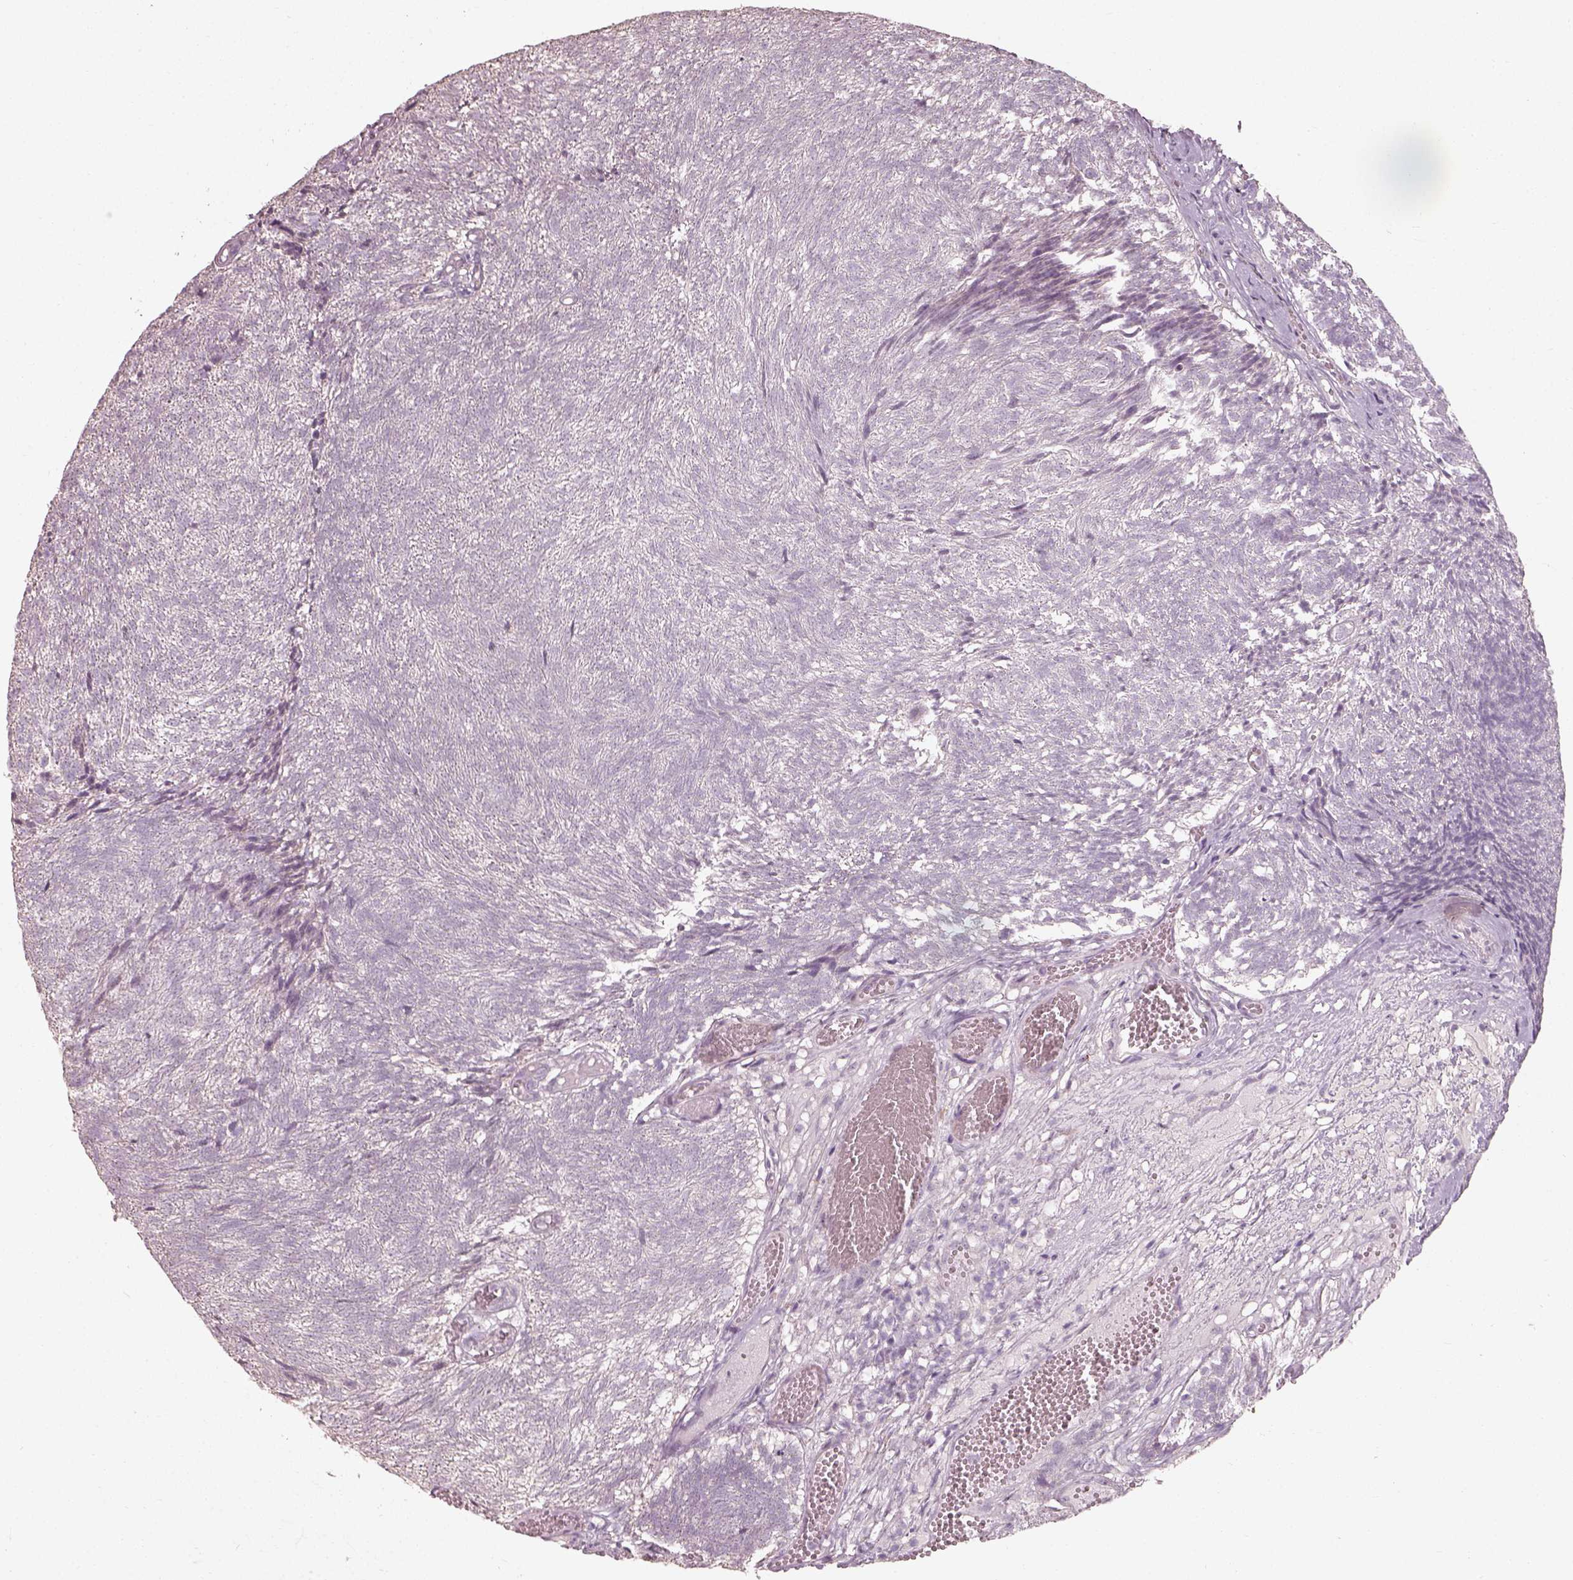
{"staining": {"intensity": "negative", "quantity": "none", "location": "none"}, "tissue": "urothelial cancer", "cell_type": "Tumor cells", "image_type": "cancer", "snomed": [{"axis": "morphology", "description": "Urothelial carcinoma, Low grade"}, {"axis": "topography", "description": "Urinary bladder"}], "caption": "There is no significant expression in tumor cells of urothelial carcinoma (low-grade).", "gene": "CDS1", "patient": {"sex": "male", "age": 77}}